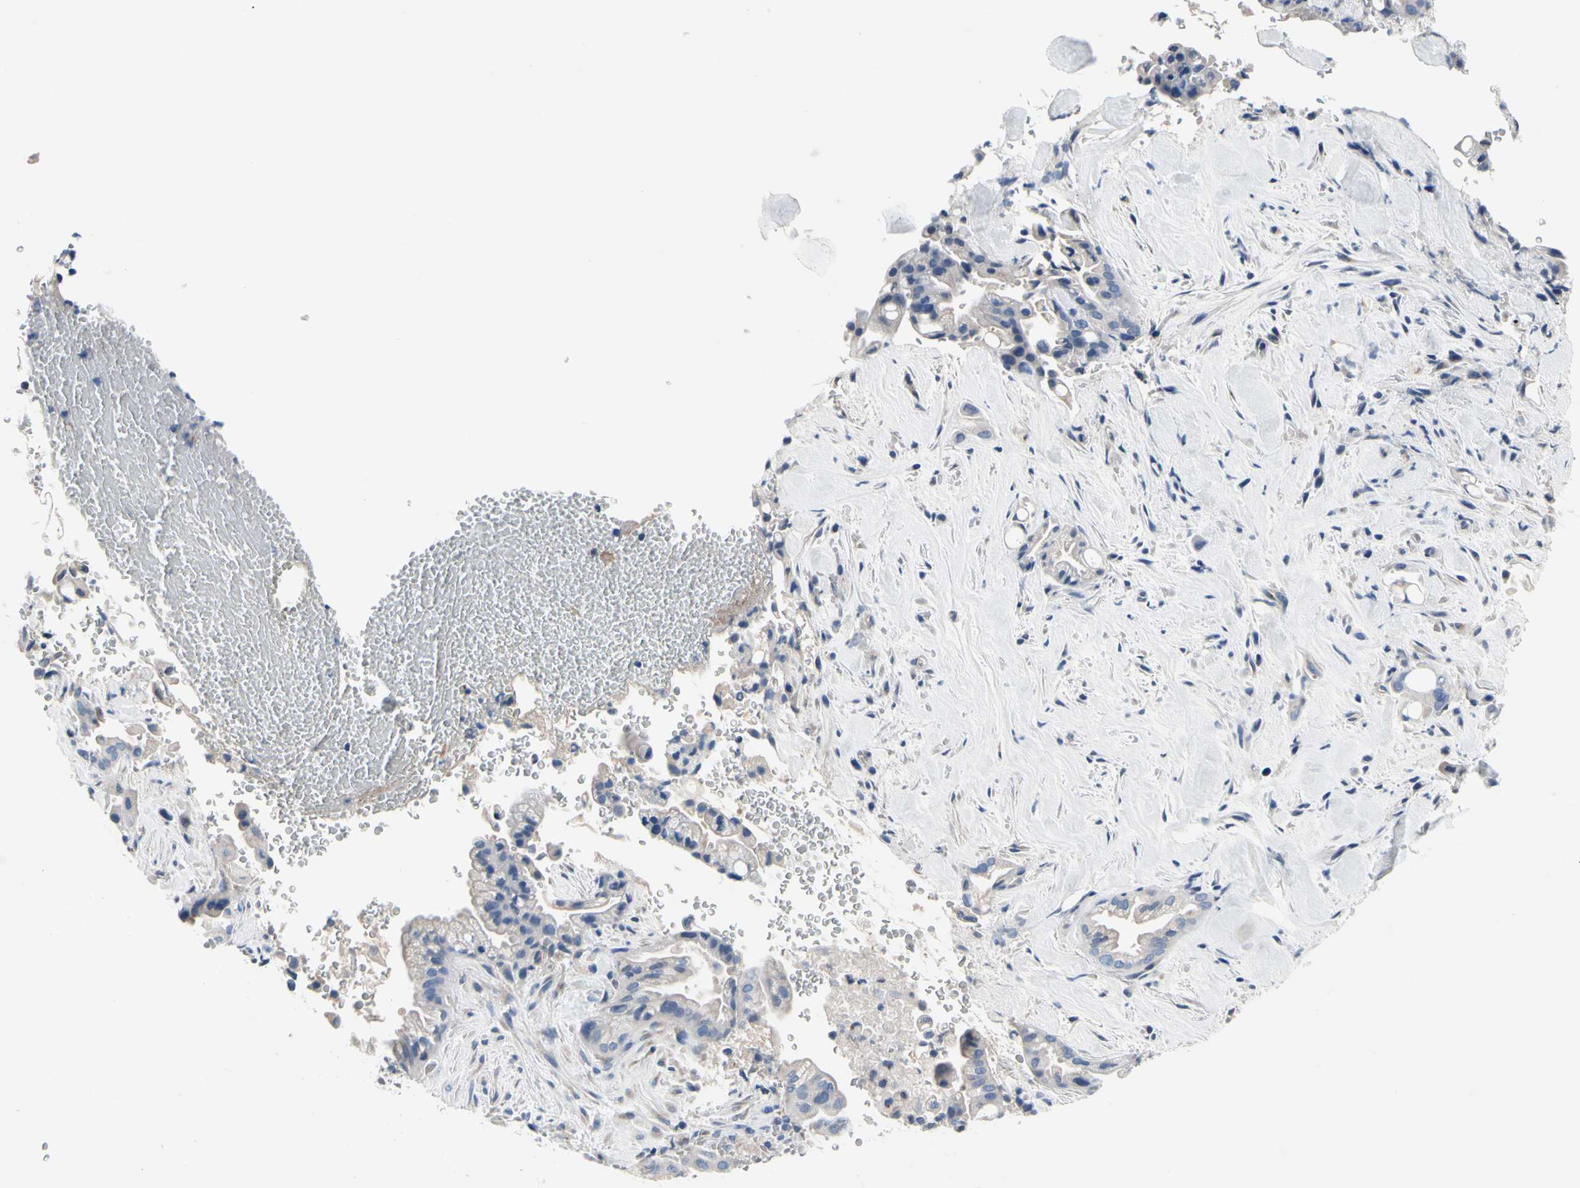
{"staining": {"intensity": "negative", "quantity": "none", "location": "none"}, "tissue": "liver cancer", "cell_type": "Tumor cells", "image_type": "cancer", "snomed": [{"axis": "morphology", "description": "Cholangiocarcinoma"}, {"axis": "topography", "description": "Liver"}], "caption": "Liver cancer stained for a protein using immunohistochemistry (IHC) exhibits no staining tumor cells.", "gene": "PRKAR2B", "patient": {"sex": "female", "age": 68}}